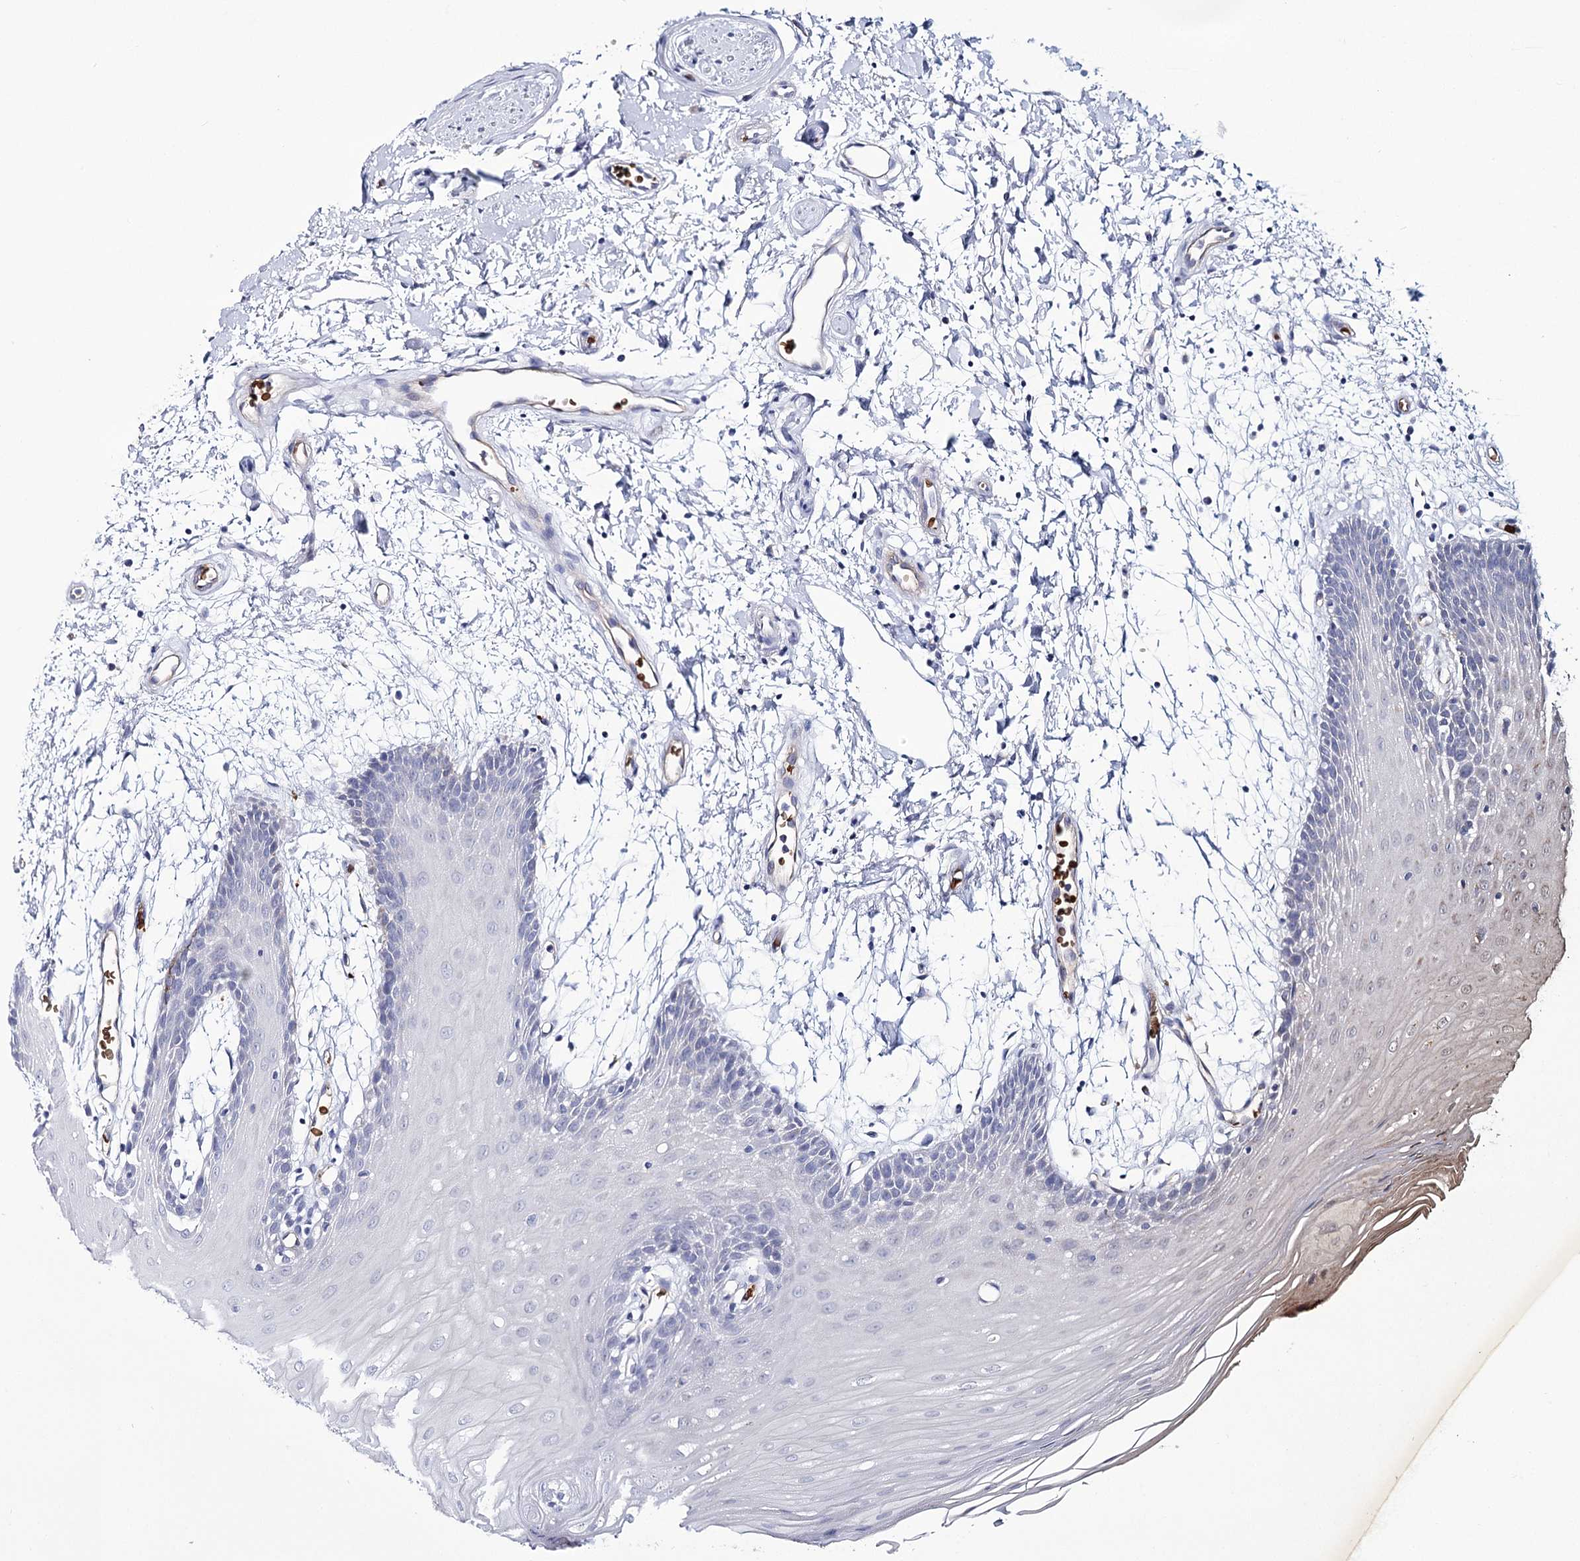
{"staining": {"intensity": "negative", "quantity": "none", "location": "none"}, "tissue": "oral mucosa", "cell_type": "Squamous epithelial cells", "image_type": "normal", "snomed": [{"axis": "morphology", "description": "Normal tissue, NOS"}, {"axis": "topography", "description": "Skeletal muscle"}, {"axis": "topography", "description": "Oral tissue"}, {"axis": "topography", "description": "Salivary gland"}, {"axis": "topography", "description": "Peripheral nerve tissue"}], "caption": "Immunohistochemistry (IHC) micrograph of benign oral mucosa: oral mucosa stained with DAB (3,3'-diaminobenzidine) reveals no significant protein expression in squamous epithelial cells. (DAB (3,3'-diaminobenzidine) IHC with hematoxylin counter stain).", "gene": "GBF1", "patient": {"sex": "male", "age": 54}}